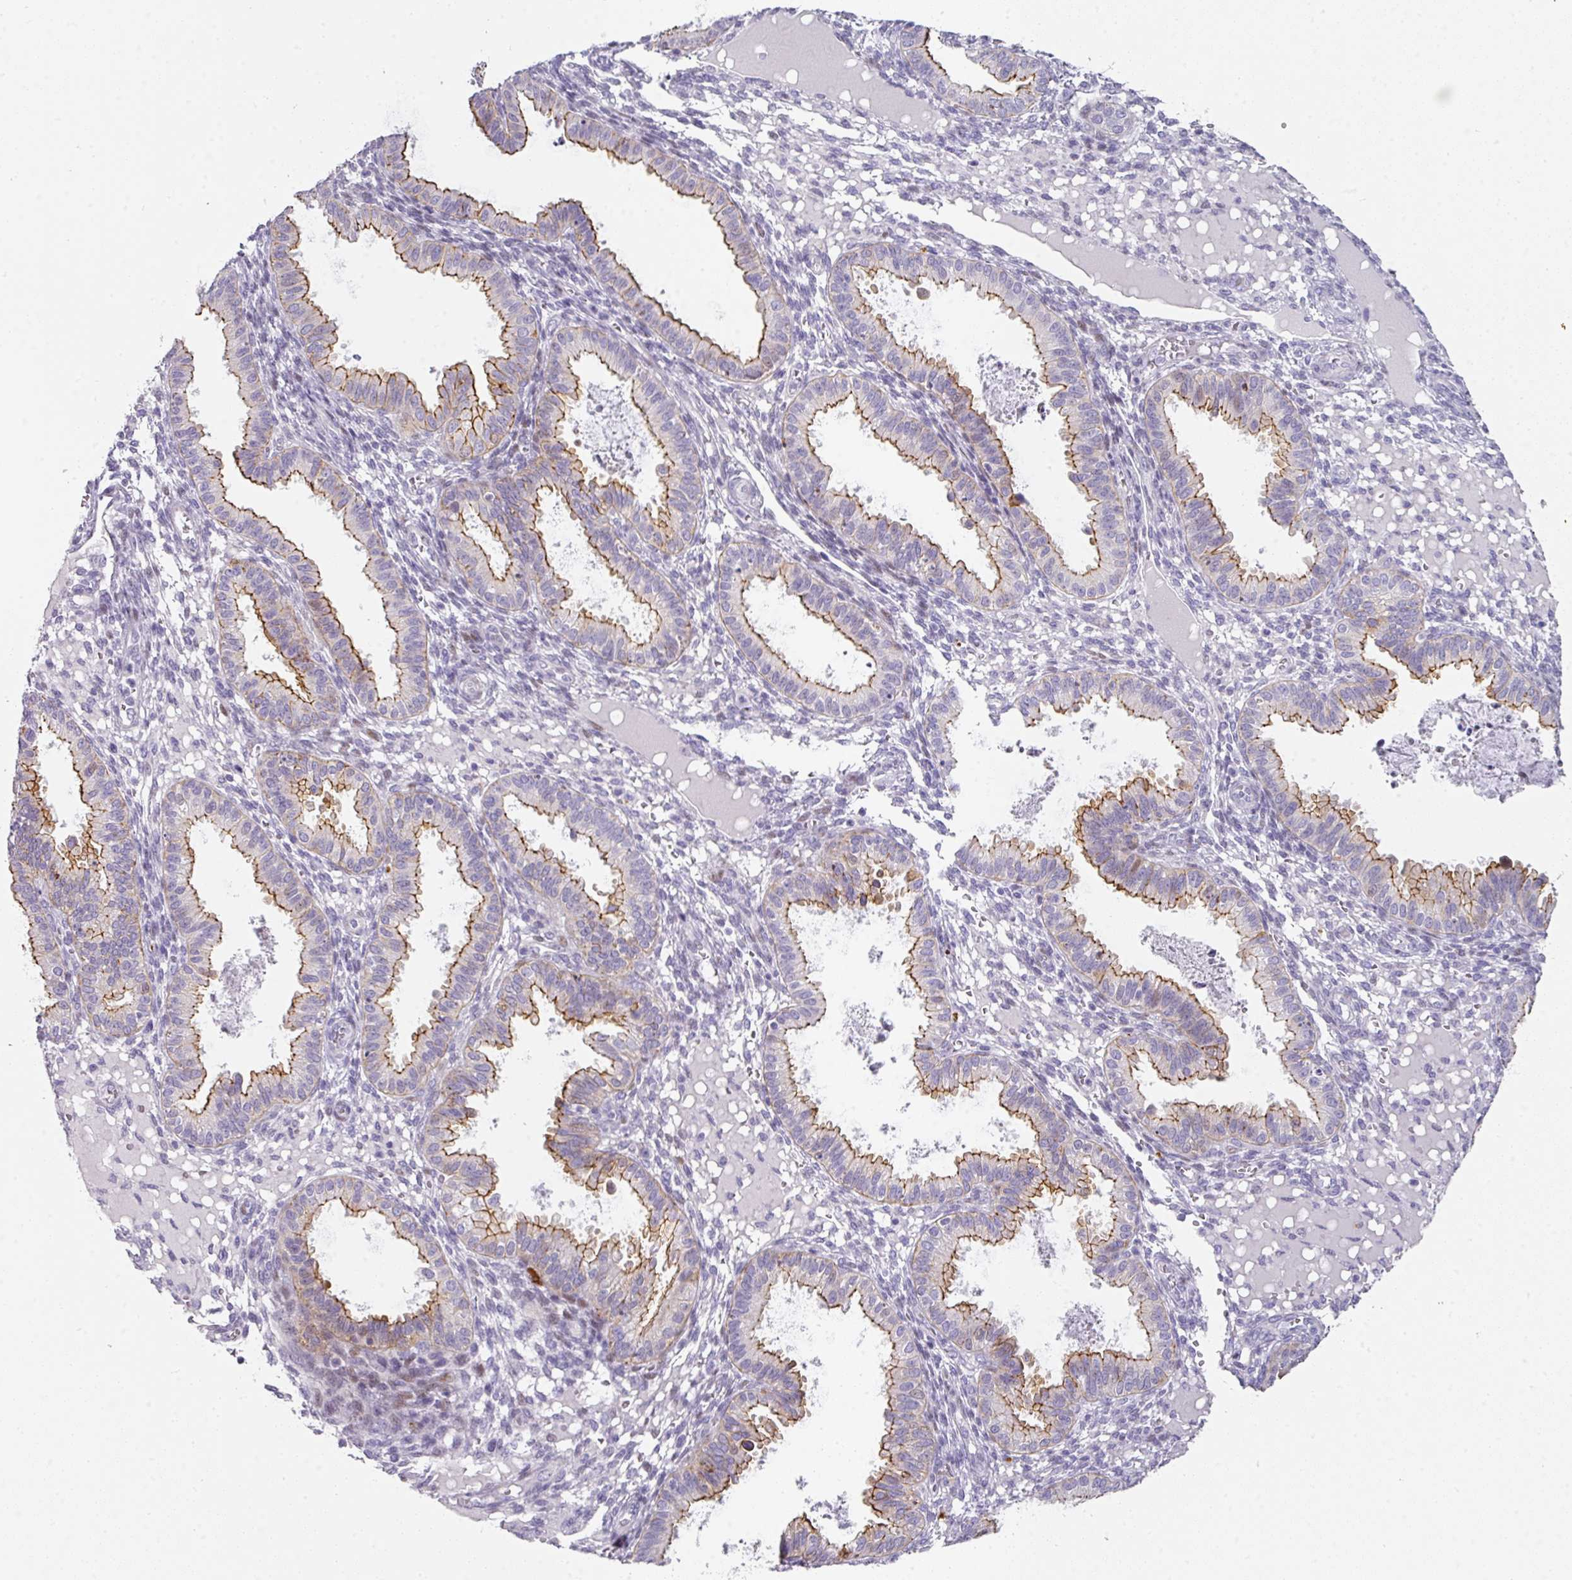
{"staining": {"intensity": "negative", "quantity": "none", "location": "none"}, "tissue": "endometrium", "cell_type": "Cells in endometrial stroma", "image_type": "normal", "snomed": [{"axis": "morphology", "description": "Normal tissue, NOS"}, {"axis": "topography", "description": "Endometrium"}], "caption": "This histopathology image is of benign endometrium stained with immunohistochemistry to label a protein in brown with the nuclei are counter-stained blue. There is no expression in cells in endometrial stroma. Nuclei are stained in blue.", "gene": "ANKRD29", "patient": {"sex": "female", "age": 33}}